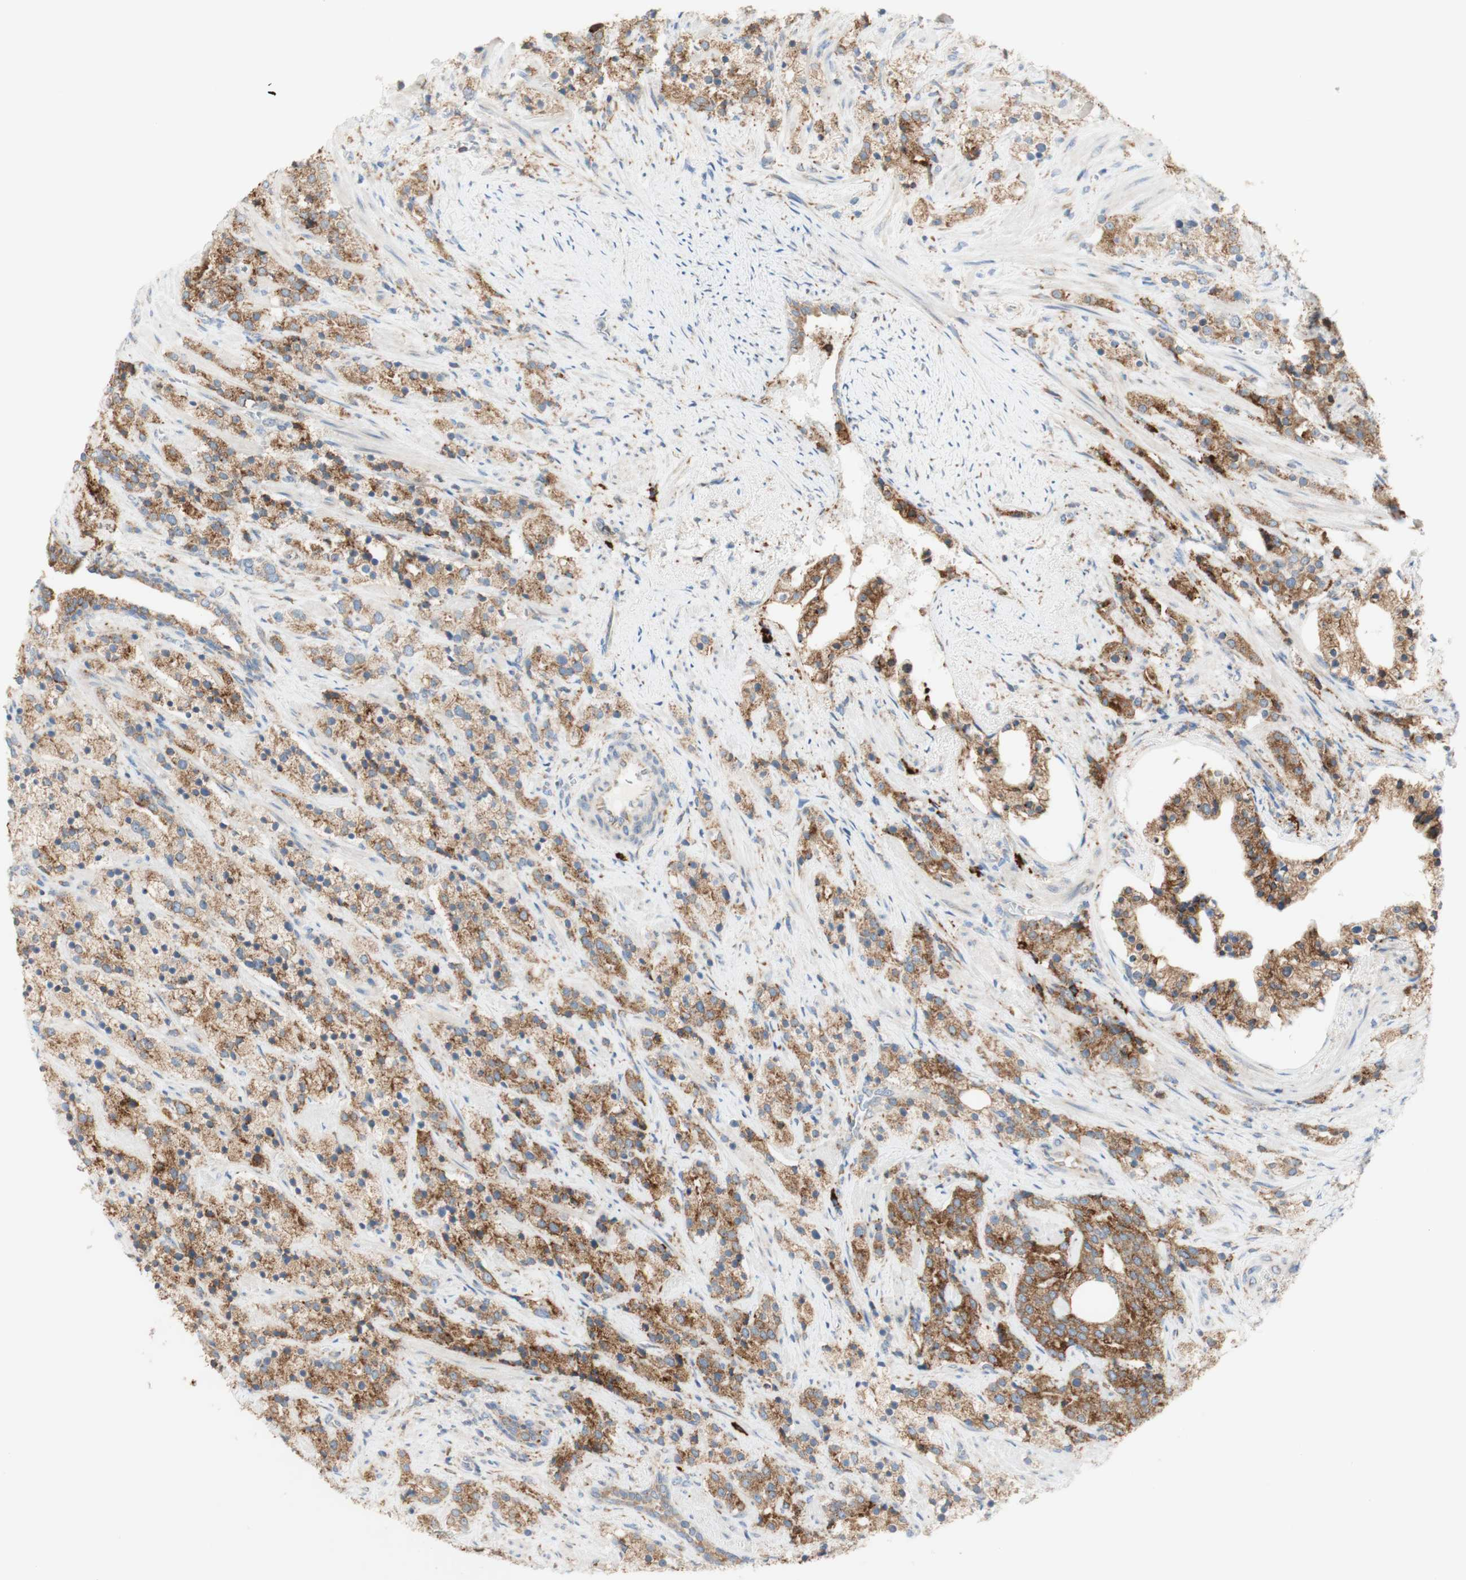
{"staining": {"intensity": "moderate", "quantity": ">75%", "location": "cytoplasmic/membranous"}, "tissue": "prostate cancer", "cell_type": "Tumor cells", "image_type": "cancer", "snomed": [{"axis": "morphology", "description": "Adenocarcinoma, High grade"}, {"axis": "topography", "description": "Prostate"}], "caption": "High-power microscopy captured an IHC histopathology image of prostate cancer (adenocarcinoma (high-grade)), revealing moderate cytoplasmic/membranous expression in approximately >75% of tumor cells.", "gene": "MANF", "patient": {"sex": "male", "age": 71}}